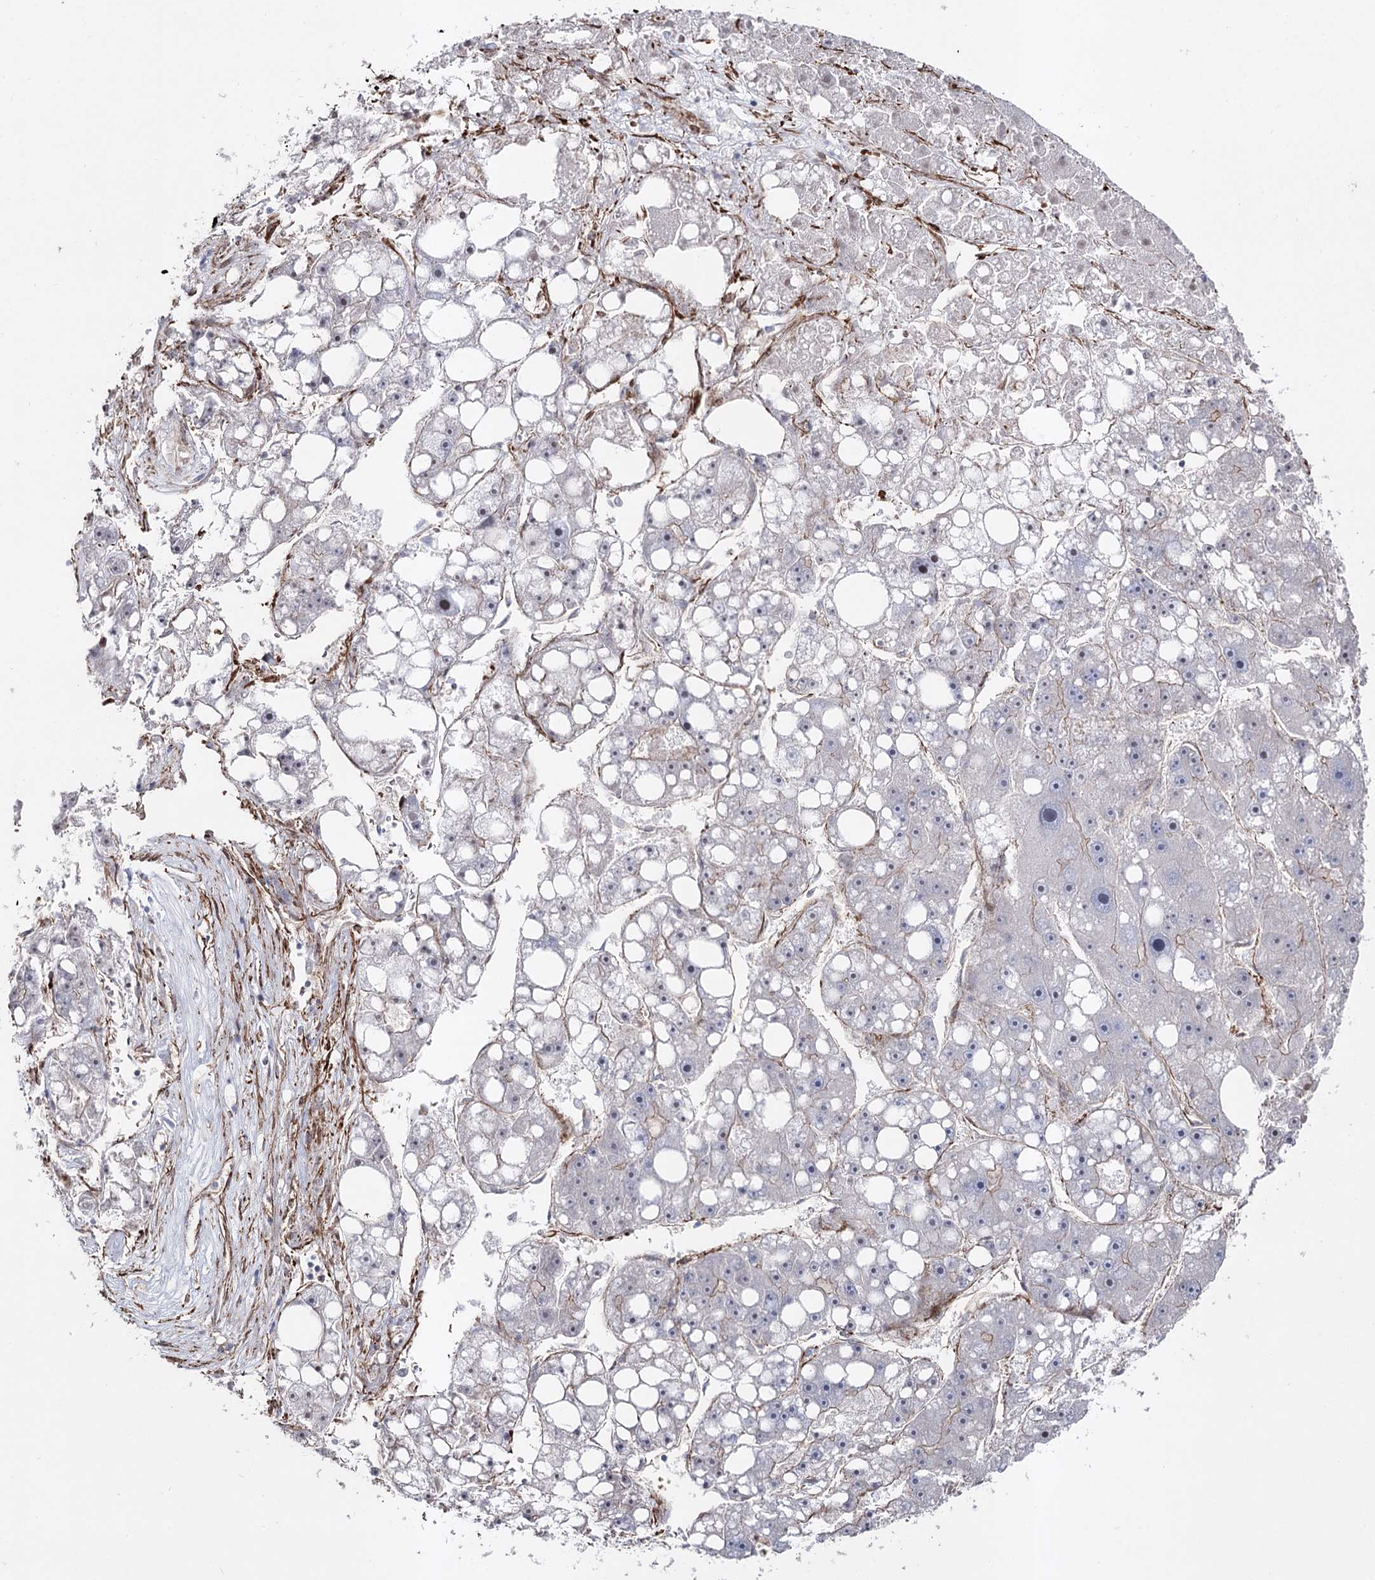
{"staining": {"intensity": "negative", "quantity": "none", "location": "none"}, "tissue": "liver cancer", "cell_type": "Tumor cells", "image_type": "cancer", "snomed": [{"axis": "morphology", "description": "Carcinoma, Hepatocellular, NOS"}, {"axis": "topography", "description": "Liver"}], "caption": "Tumor cells show no significant protein positivity in liver cancer.", "gene": "ARHGAP20", "patient": {"sex": "female", "age": 61}}